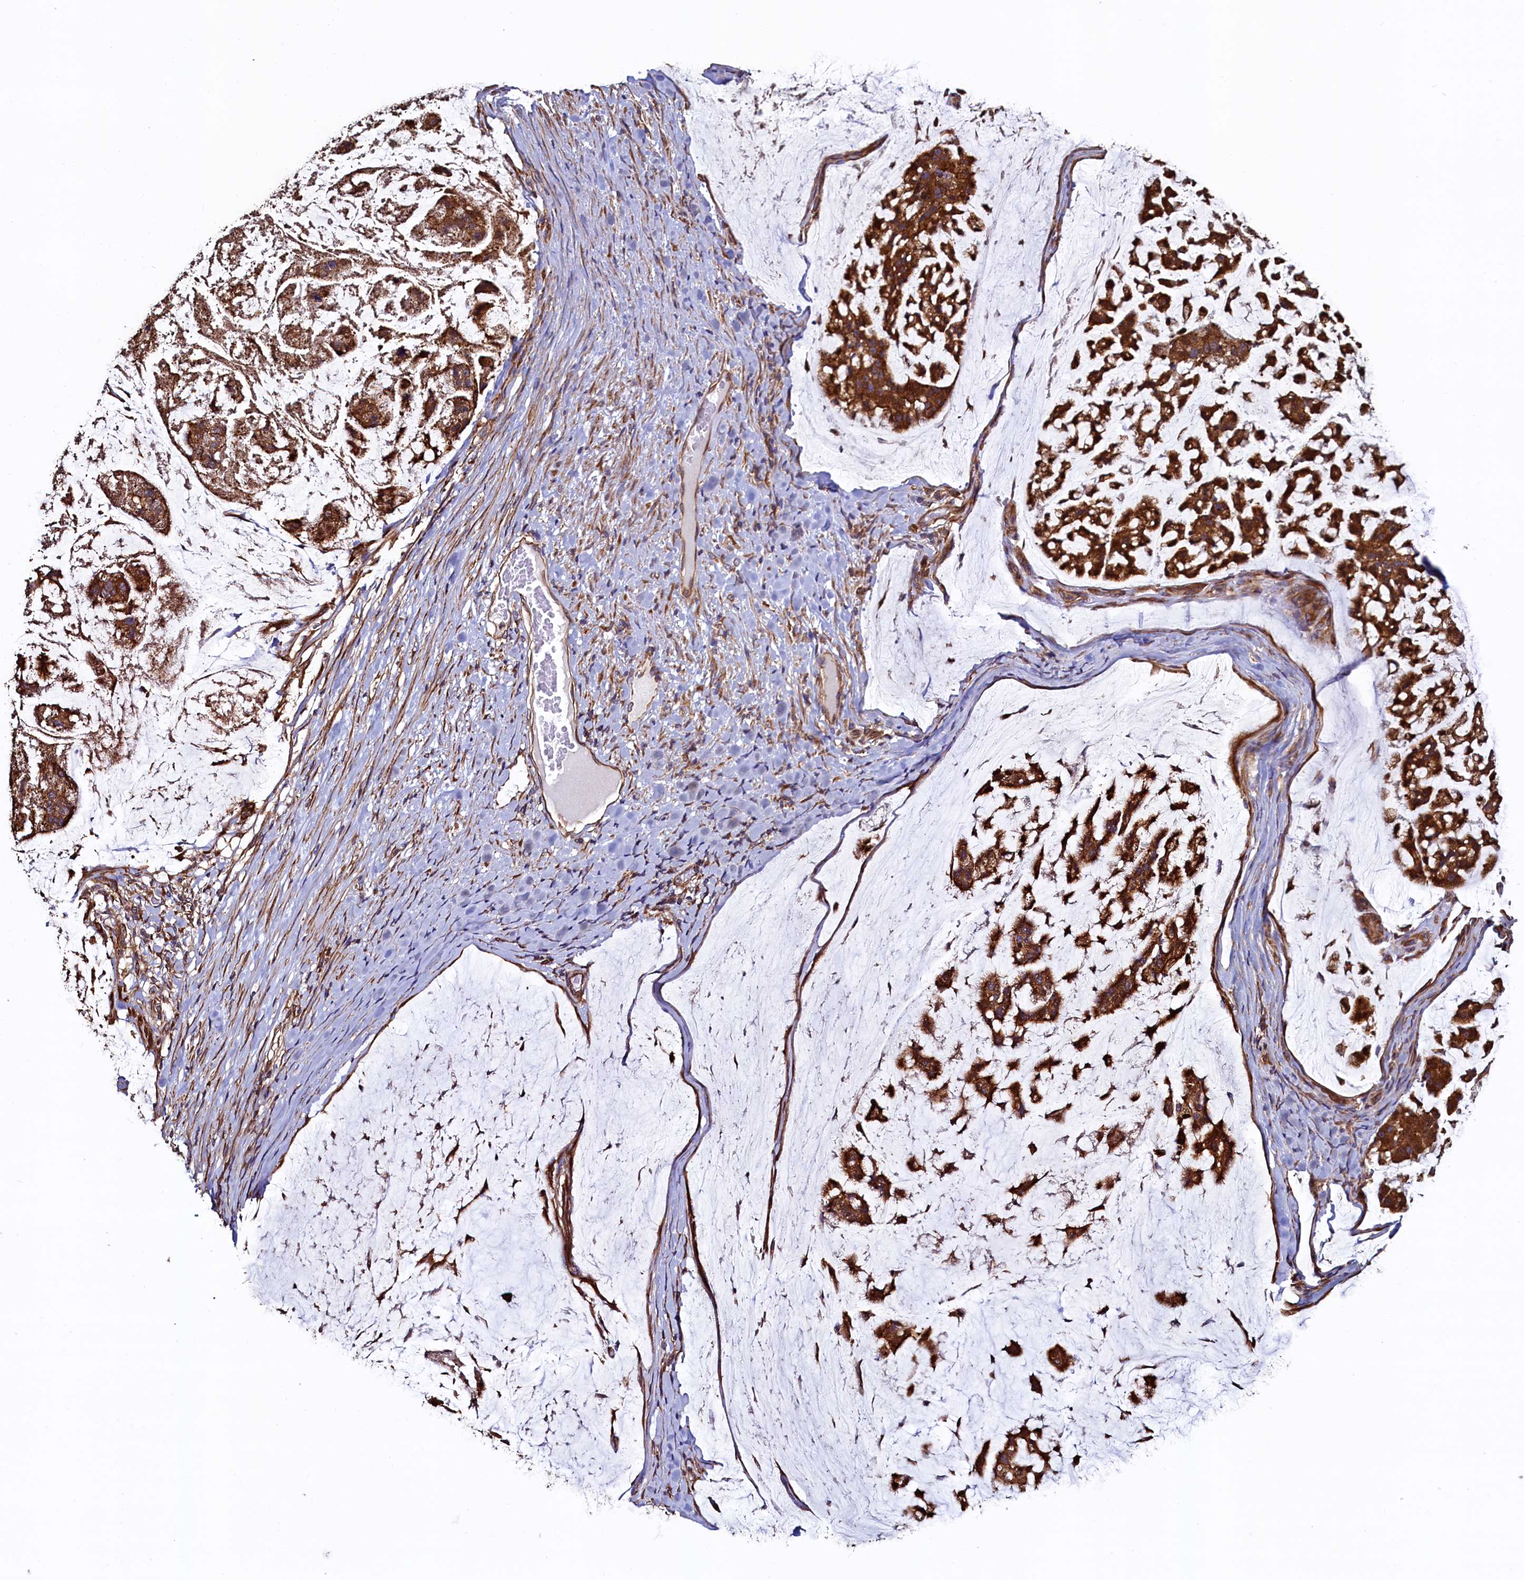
{"staining": {"intensity": "strong", "quantity": ">75%", "location": "cytoplasmic/membranous"}, "tissue": "stomach cancer", "cell_type": "Tumor cells", "image_type": "cancer", "snomed": [{"axis": "morphology", "description": "Adenocarcinoma, NOS"}, {"axis": "topography", "description": "Stomach, lower"}], "caption": "Immunohistochemistry photomicrograph of neoplastic tissue: stomach cancer stained using immunohistochemistry shows high levels of strong protein expression localized specifically in the cytoplasmic/membranous of tumor cells, appearing as a cytoplasmic/membranous brown color.", "gene": "ATXN2L", "patient": {"sex": "male", "age": 67}}